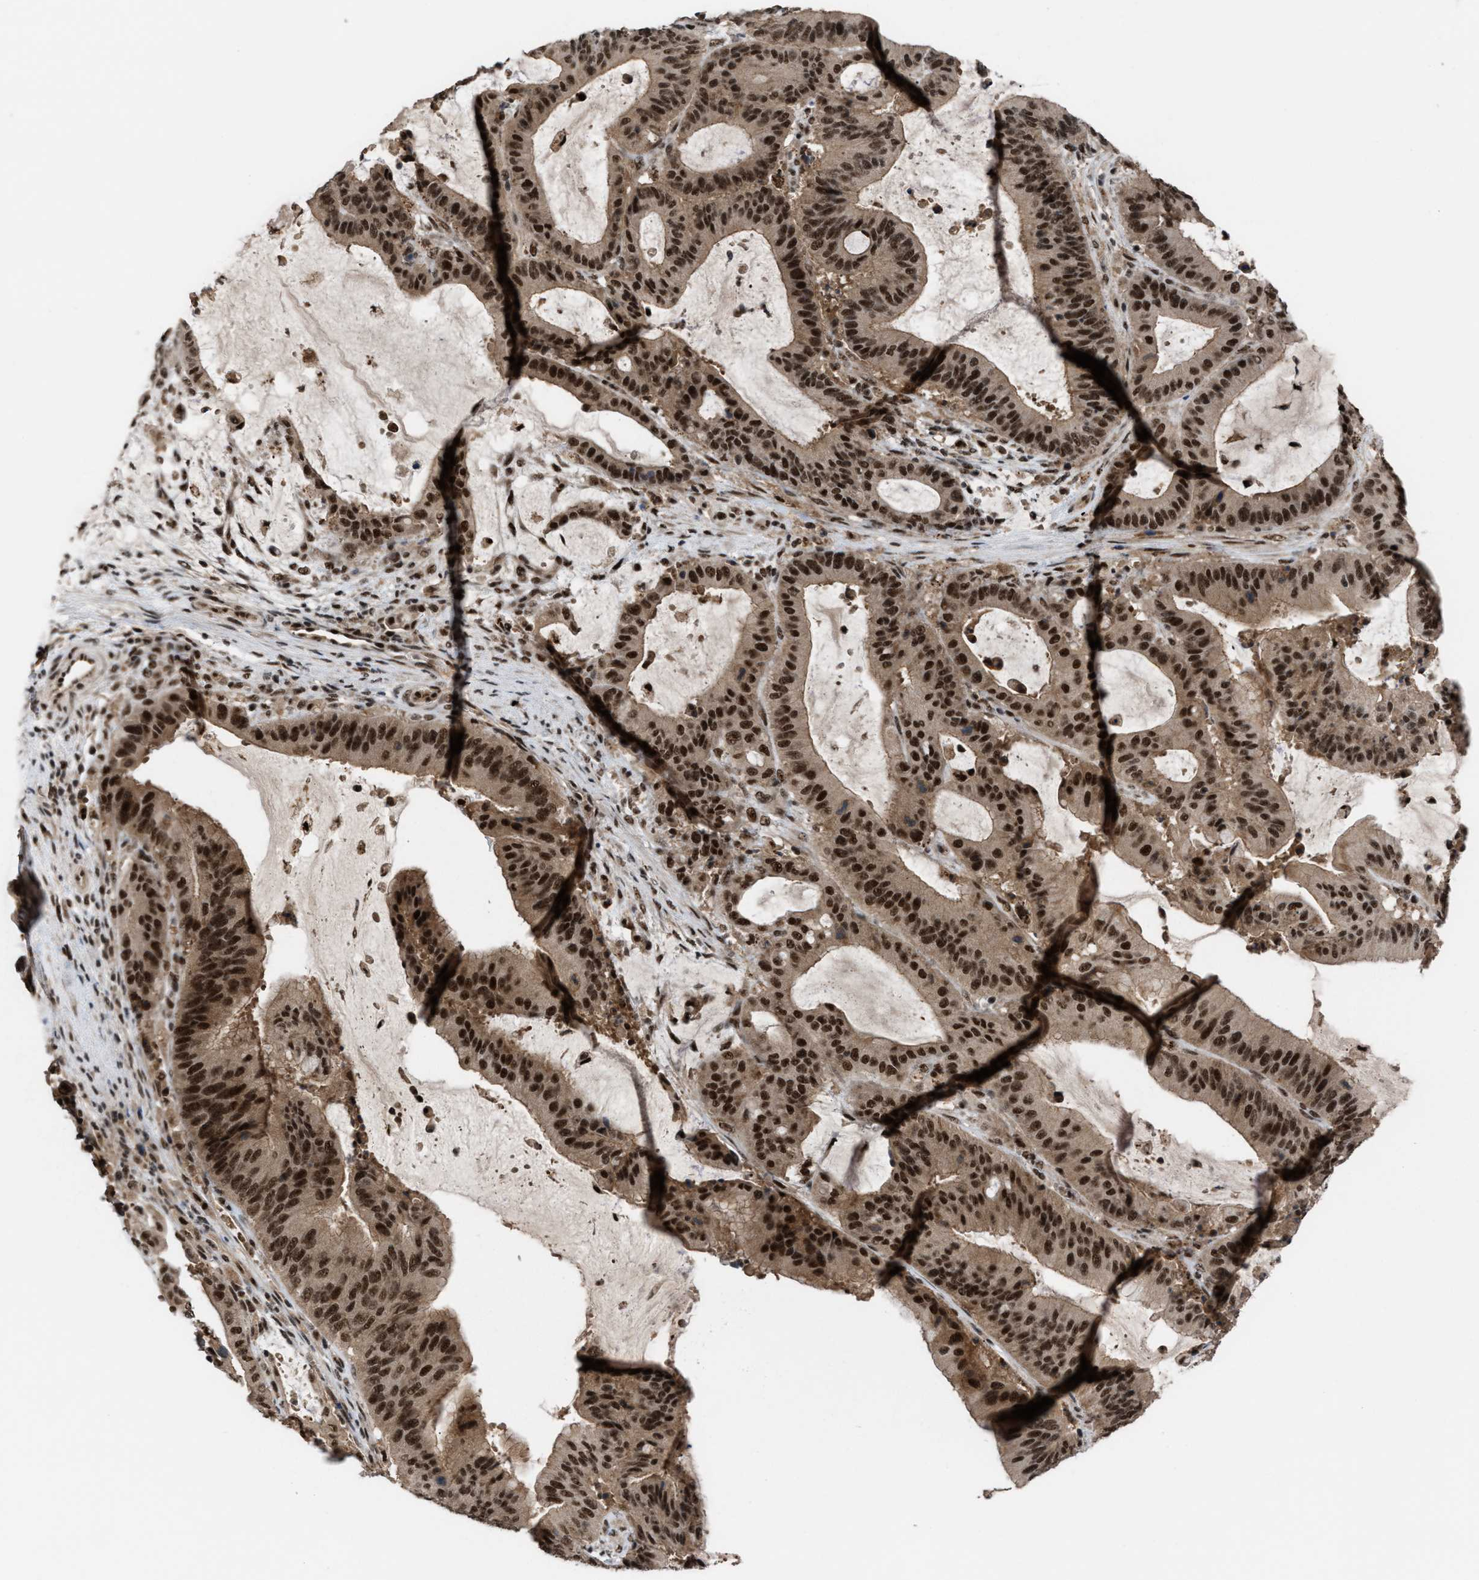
{"staining": {"intensity": "strong", "quantity": ">75%", "location": "cytoplasmic/membranous,nuclear"}, "tissue": "liver cancer", "cell_type": "Tumor cells", "image_type": "cancer", "snomed": [{"axis": "morphology", "description": "Normal tissue, NOS"}, {"axis": "morphology", "description": "Cholangiocarcinoma"}, {"axis": "topography", "description": "Liver"}, {"axis": "topography", "description": "Peripheral nerve tissue"}], "caption": "A high-resolution image shows IHC staining of cholangiocarcinoma (liver), which demonstrates strong cytoplasmic/membranous and nuclear positivity in about >75% of tumor cells.", "gene": "PRPF4", "patient": {"sex": "female", "age": 73}}